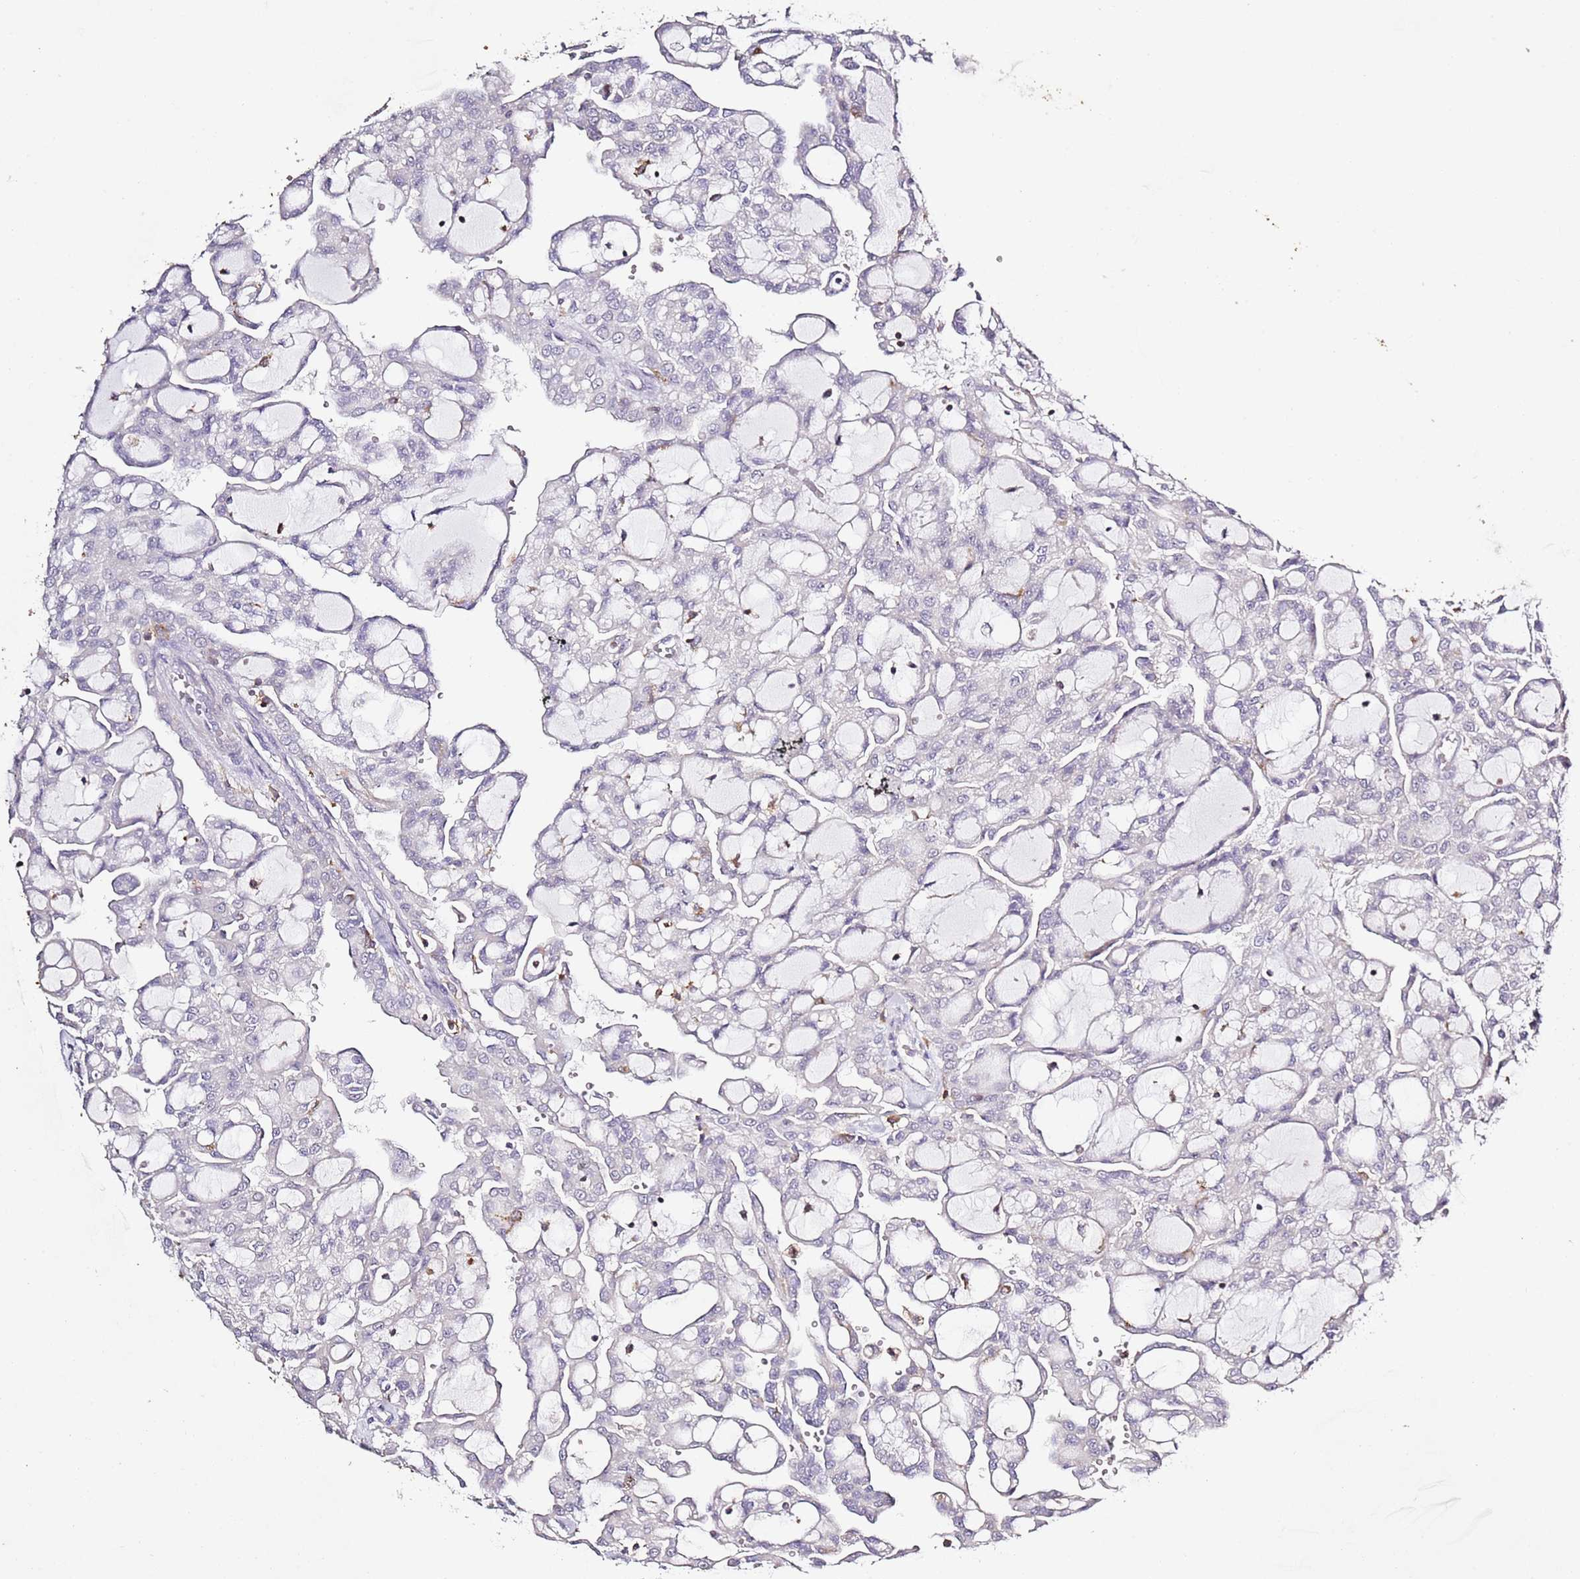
{"staining": {"intensity": "negative", "quantity": "none", "location": "none"}, "tissue": "renal cancer", "cell_type": "Tumor cells", "image_type": "cancer", "snomed": [{"axis": "morphology", "description": "Adenocarcinoma, NOS"}, {"axis": "topography", "description": "Kidney"}], "caption": "High magnification brightfield microscopy of renal cancer stained with DAB (brown) and counterstained with hematoxylin (blue): tumor cells show no significant expression.", "gene": "LPXN", "patient": {"sex": "male", "age": 63}}